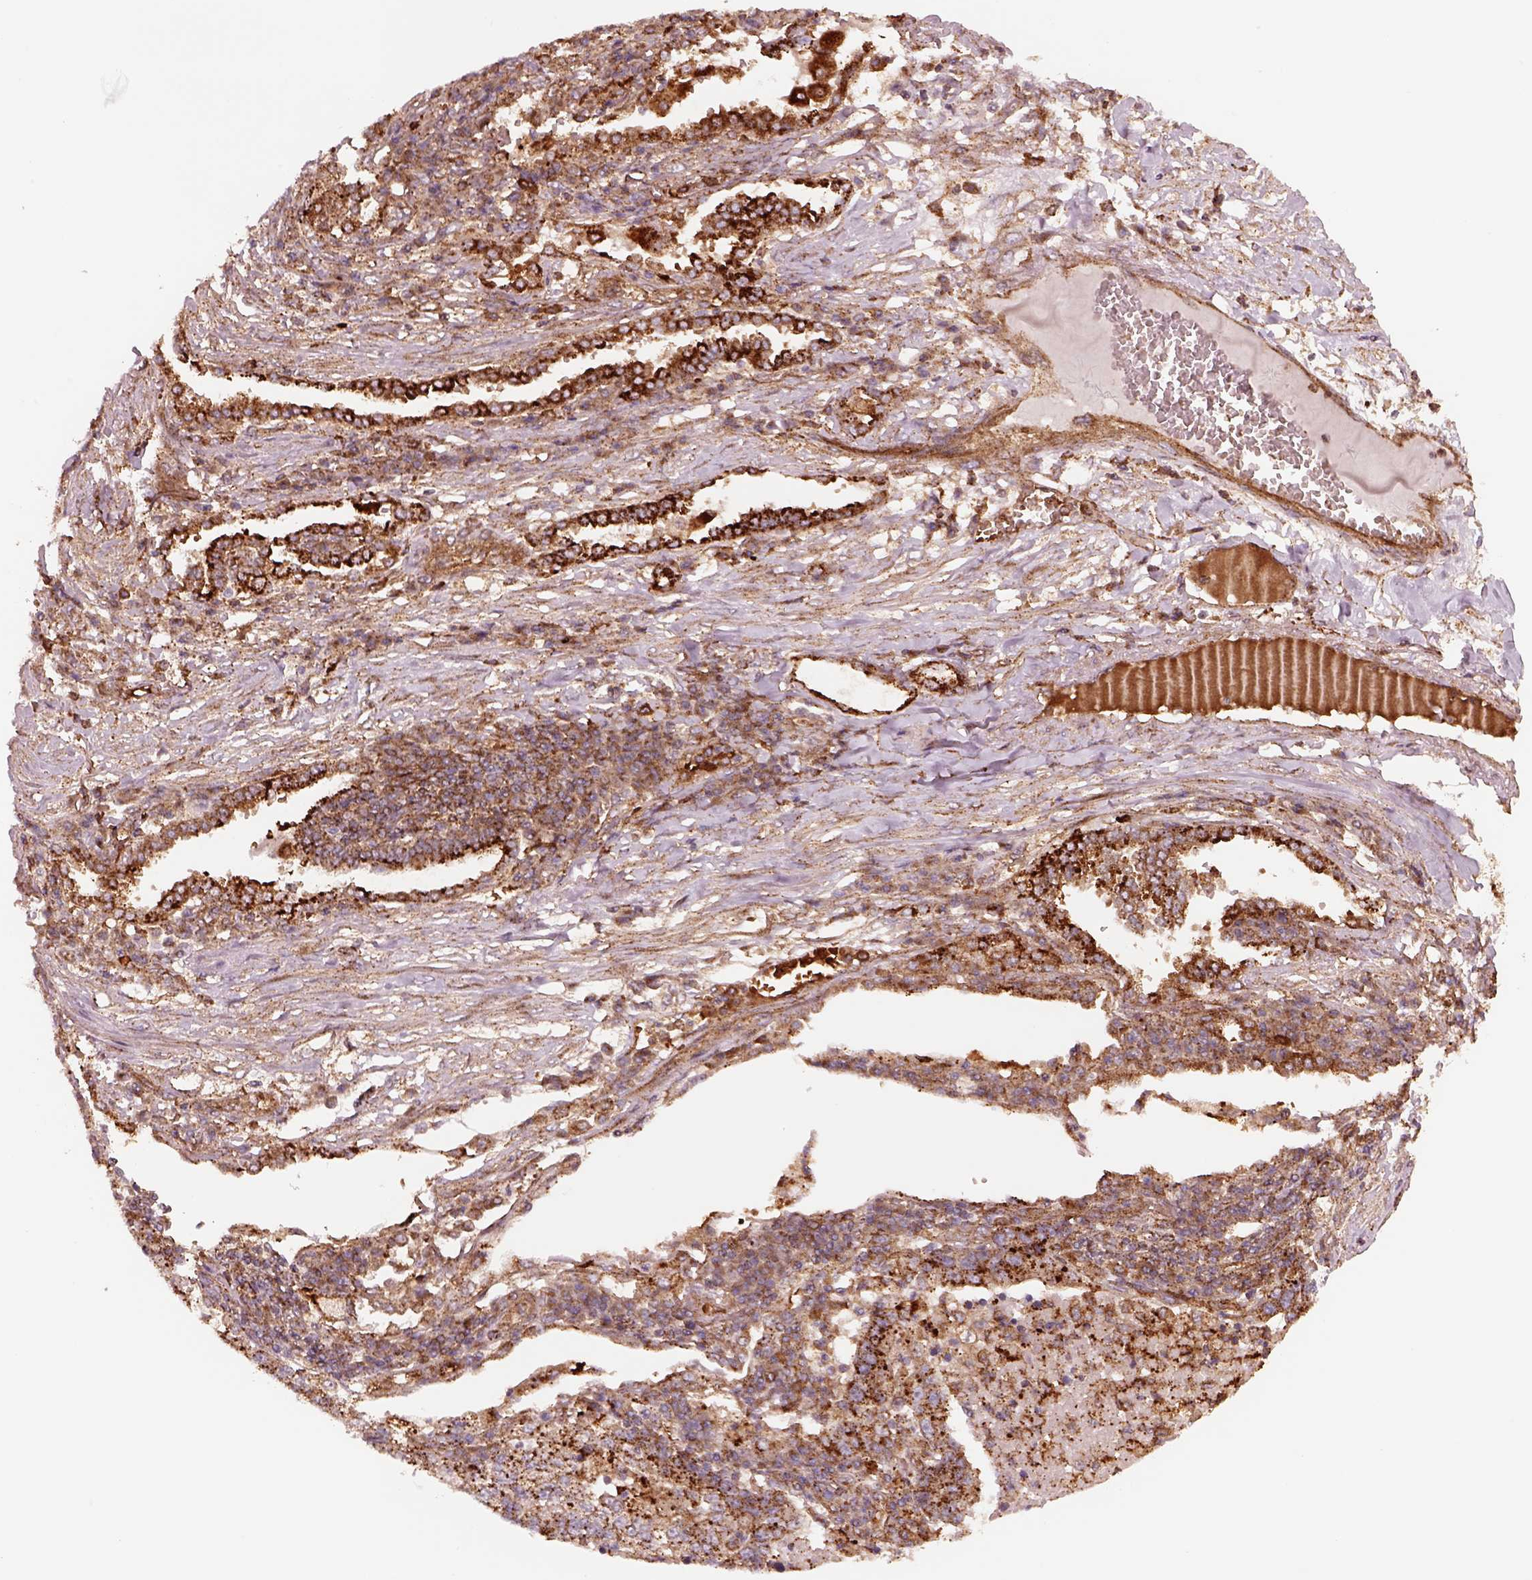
{"staining": {"intensity": "strong", "quantity": "<25%", "location": "cytoplasmic/membranous"}, "tissue": "lung cancer", "cell_type": "Tumor cells", "image_type": "cancer", "snomed": [{"axis": "morphology", "description": "Adenocarcinoma, NOS"}, {"axis": "topography", "description": "Lung"}], "caption": "High-power microscopy captured an IHC photomicrograph of lung cancer (adenocarcinoma), revealing strong cytoplasmic/membranous staining in about <25% of tumor cells.", "gene": "WASHC2A", "patient": {"sex": "male", "age": 57}}